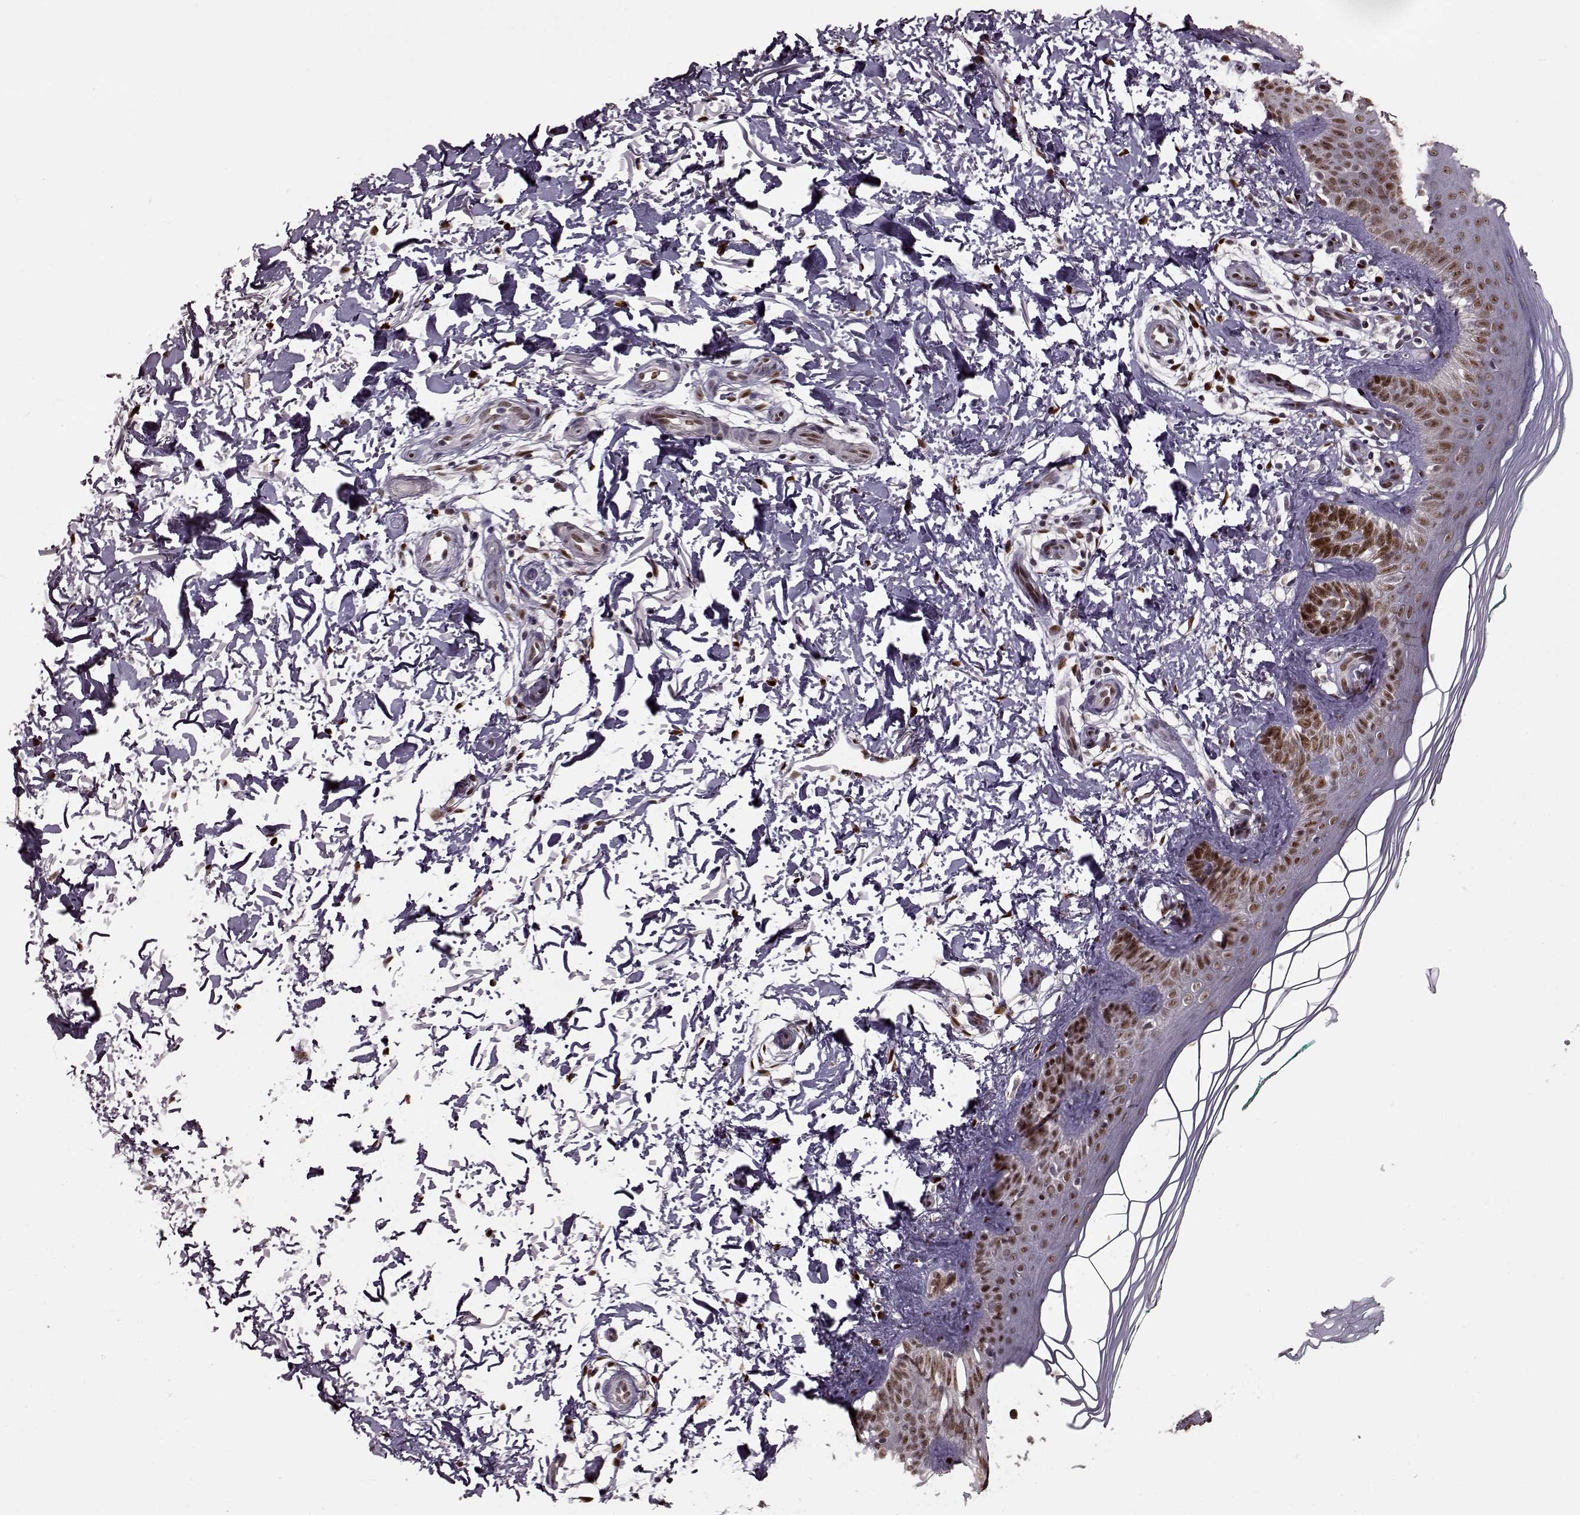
{"staining": {"intensity": "moderate", "quantity": "25%-75%", "location": "nuclear"}, "tissue": "skin", "cell_type": "Fibroblasts", "image_type": "normal", "snomed": [{"axis": "morphology", "description": "Normal tissue, NOS"}, {"axis": "morphology", "description": "Inflammation, NOS"}, {"axis": "morphology", "description": "Fibrosis, NOS"}, {"axis": "topography", "description": "Skin"}], "caption": "Moderate nuclear protein staining is present in about 25%-75% of fibroblasts in skin.", "gene": "FTO", "patient": {"sex": "male", "age": 71}}